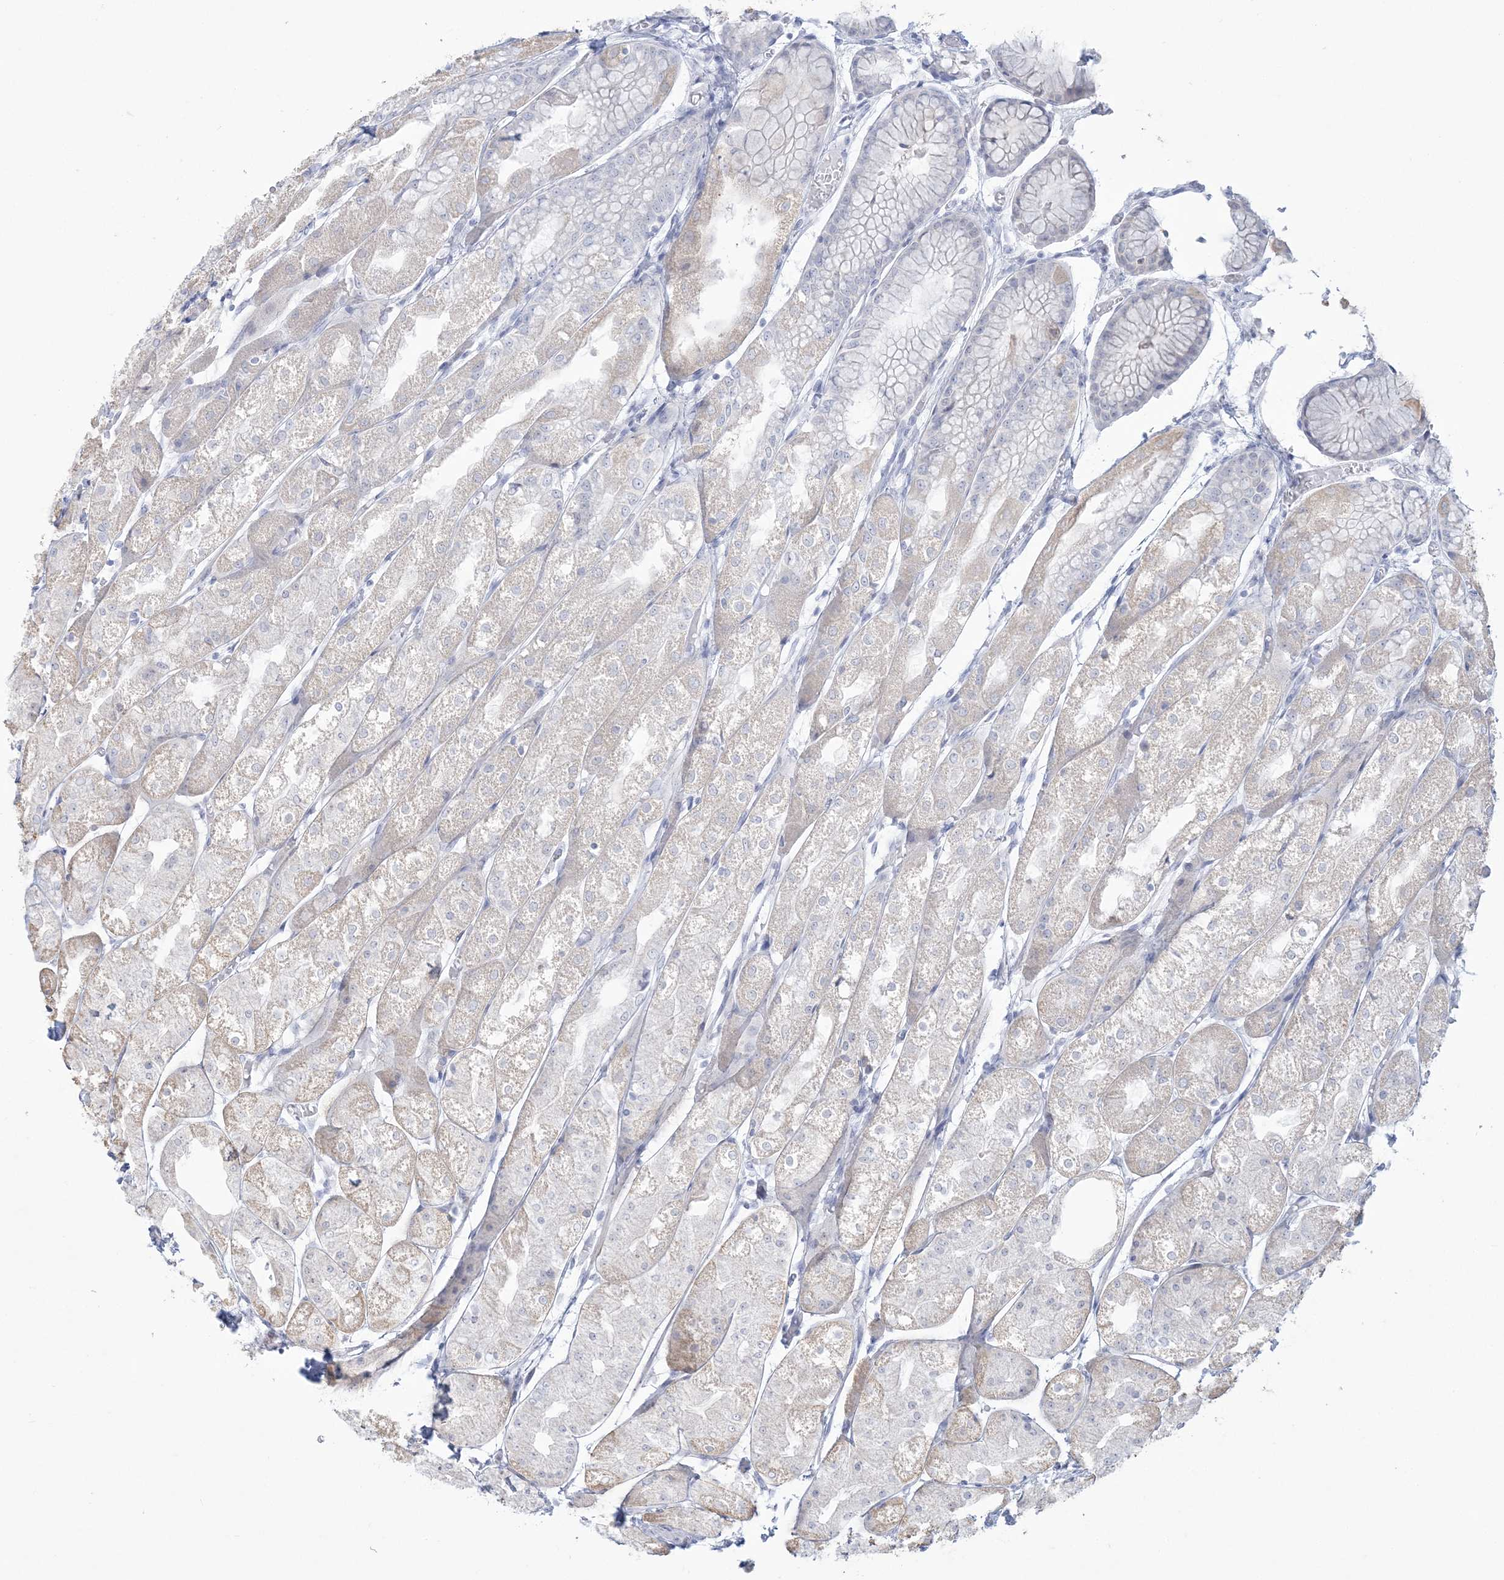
{"staining": {"intensity": "weak", "quantity": "<25%", "location": "cytoplasmic/membranous"}, "tissue": "stomach", "cell_type": "Glandular cells", "image_type": "normal", "snomed": [{"axis": "morphology", "description": "Normal tissue, NOS"}, {"axis": "topography", "description": "Stomach, upper"}], "caption": "The image shows no staining of glandular cells in unremarkable stomach.", "gene": "ENSG00000288637", "patient": {"sex": "male", "age": 72}}